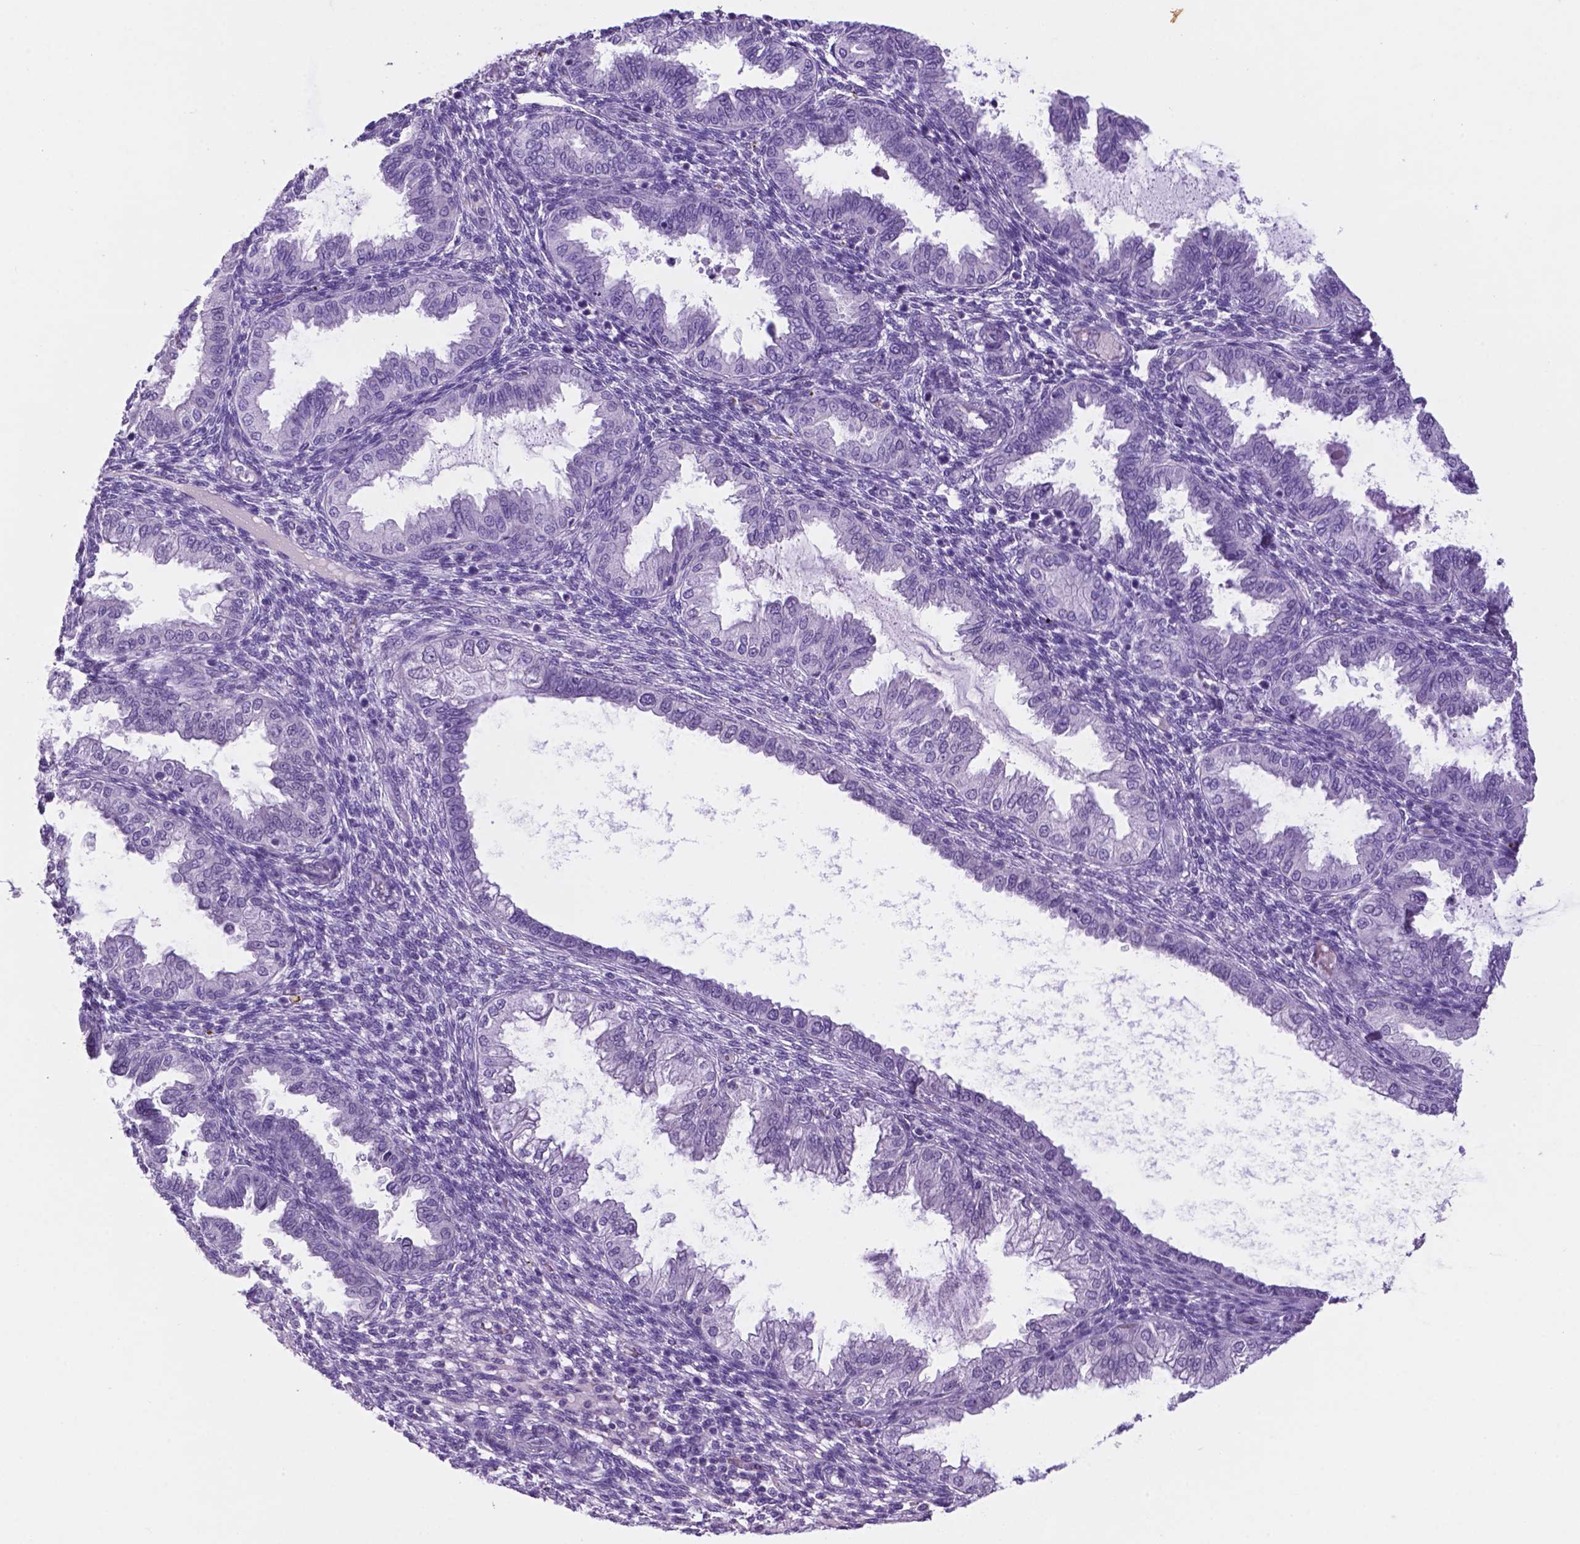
{"staining": {"intensity": "negative", "quantity": "none", "location": "none"}, "tissue": "endometrium", "cell_type": "Cells in endometrial stroma", "image_type": "normal", "snomed": [{"axis": "morphology", "description": "Normal tissue, NOS"}, {"axis": "topography", "description": "Endometrium"}], "caption": "The histopathology image exhibits no staining of cells in endometrial stroma in benign endometrium.", "gene": "C18orf21", "patient": {"sex": "female", "age": 33}}